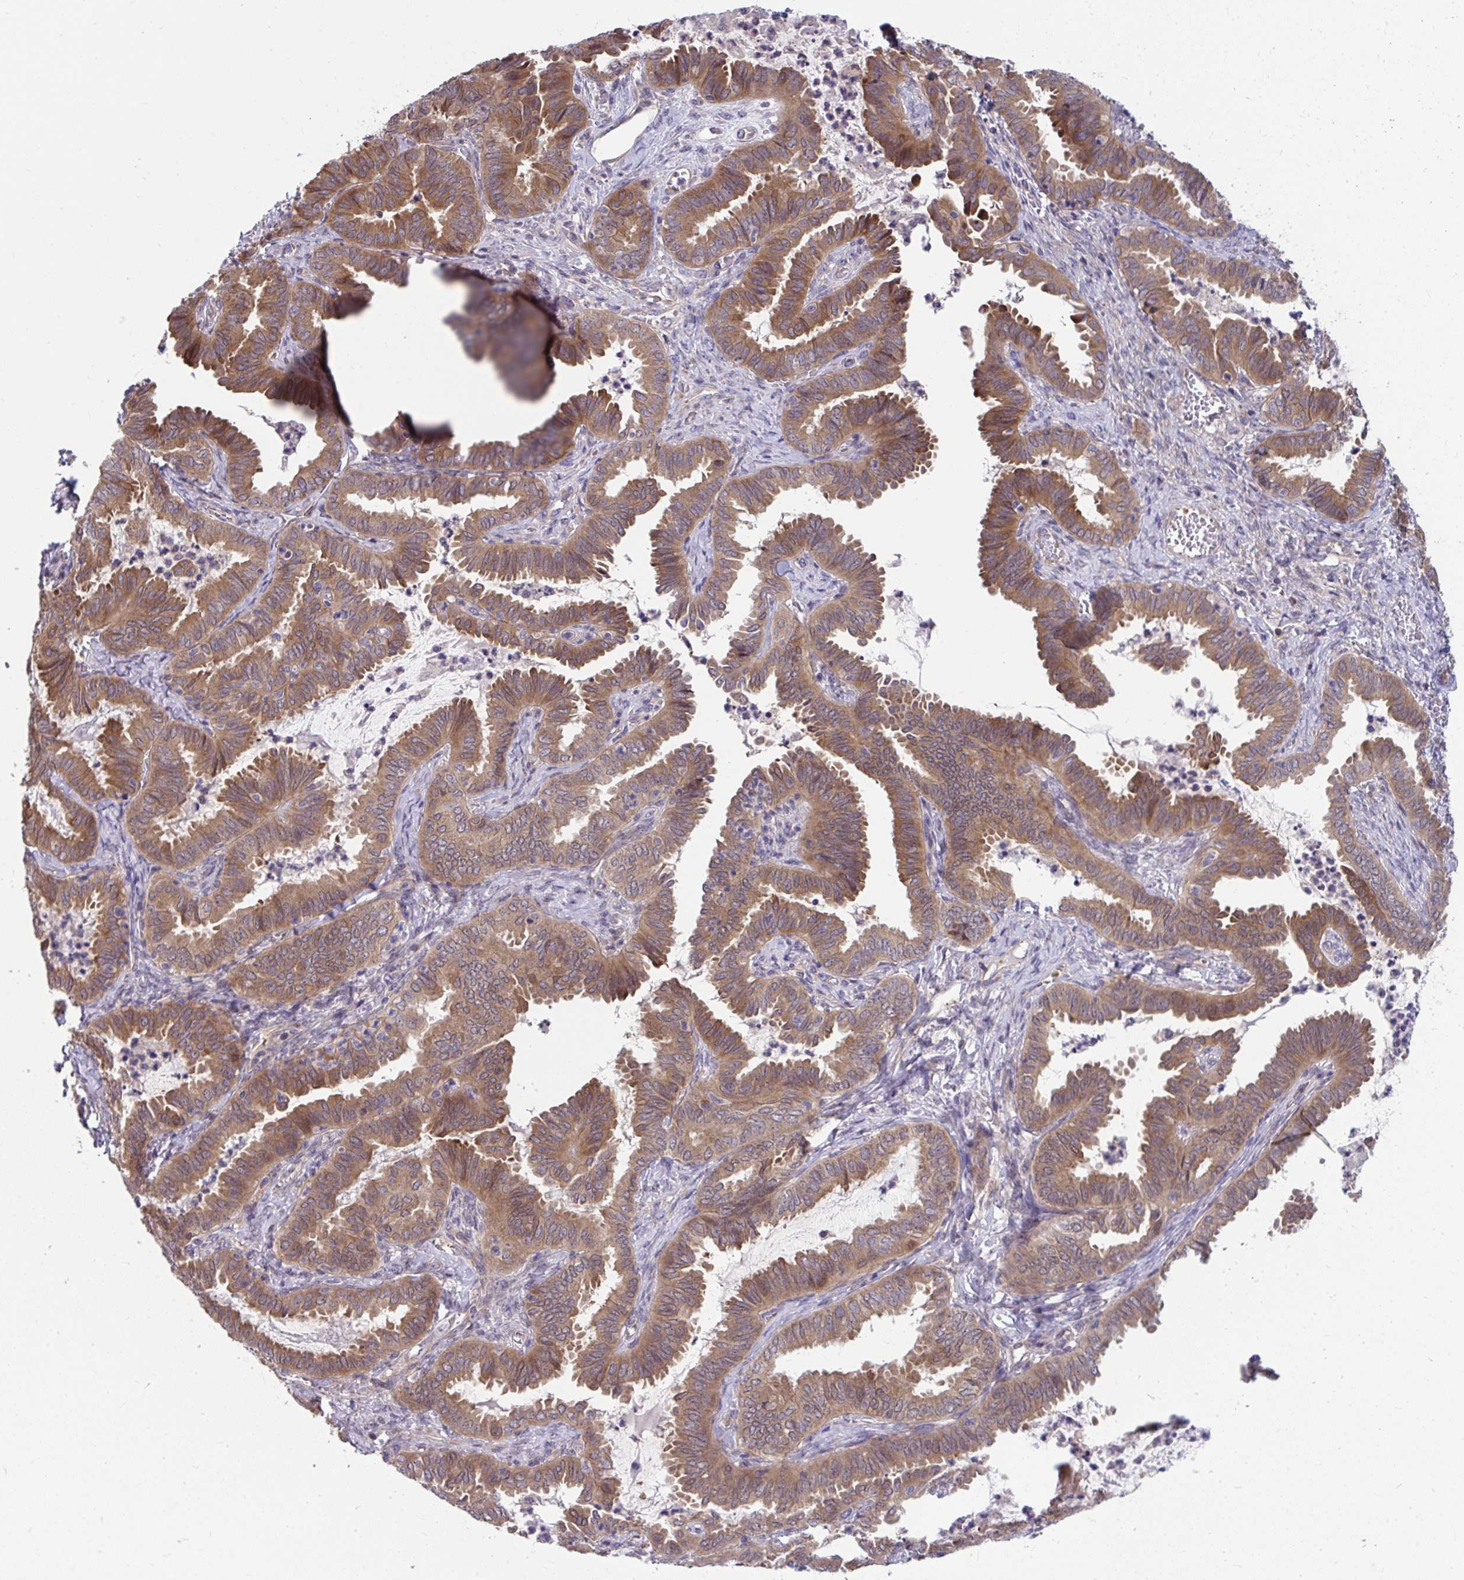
{"staining": {"intensity": "moderate", "quantity": "25%-75%", "location": "cytoplasmic/membranous"}, "tissue": "ovarian cancer", "cell_type": "Tumor cells", "image_type": "cancer", "snomed": [{"axis": "morphology", "description": "Carcinoma, endometroid"}, {"axis": "topography", "description": "Ovary"}], "caption": "Ovarian endometroid carcinoma stained for a protein displays moderate cytoplasmic/membranous positivity in tumor cells.", "gene": "PCDHB7", "patient": {"sex": "female", "age": 70}}